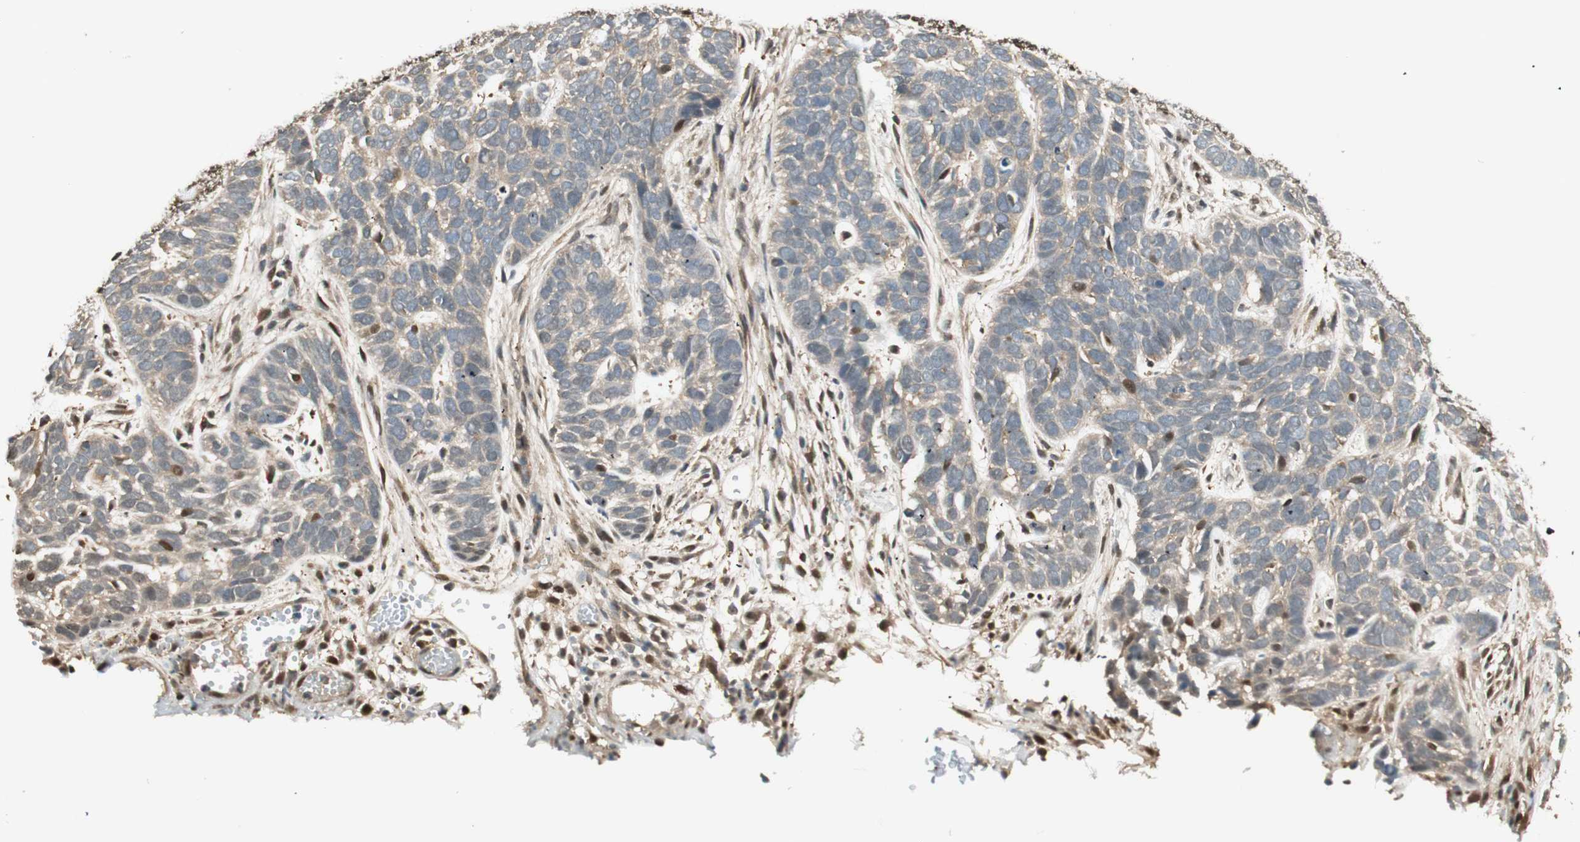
{"staining": {"intensity": "moderate", "quantity": ">75%", "location": "cytoplasmic/membranous"}, "tissue": "skin cancer", "cell_type": "Tumor cells", "image_type": "cancer", "snomed": [{"axis": "morphology", "description": "Basal cell carcinoma"}, {"axis": "topography", "description": "Skin"}], "caption": "Brown immunohistochemical staining in skin cancer shows moderate cytoplasmic/membranous positivity in about >75% of tumor cells. (DAB IHC, brown staining for protein, blue staining for nuclei).", "gene": "ZNF443", "patient": {"sex": "male", "age": 87}}